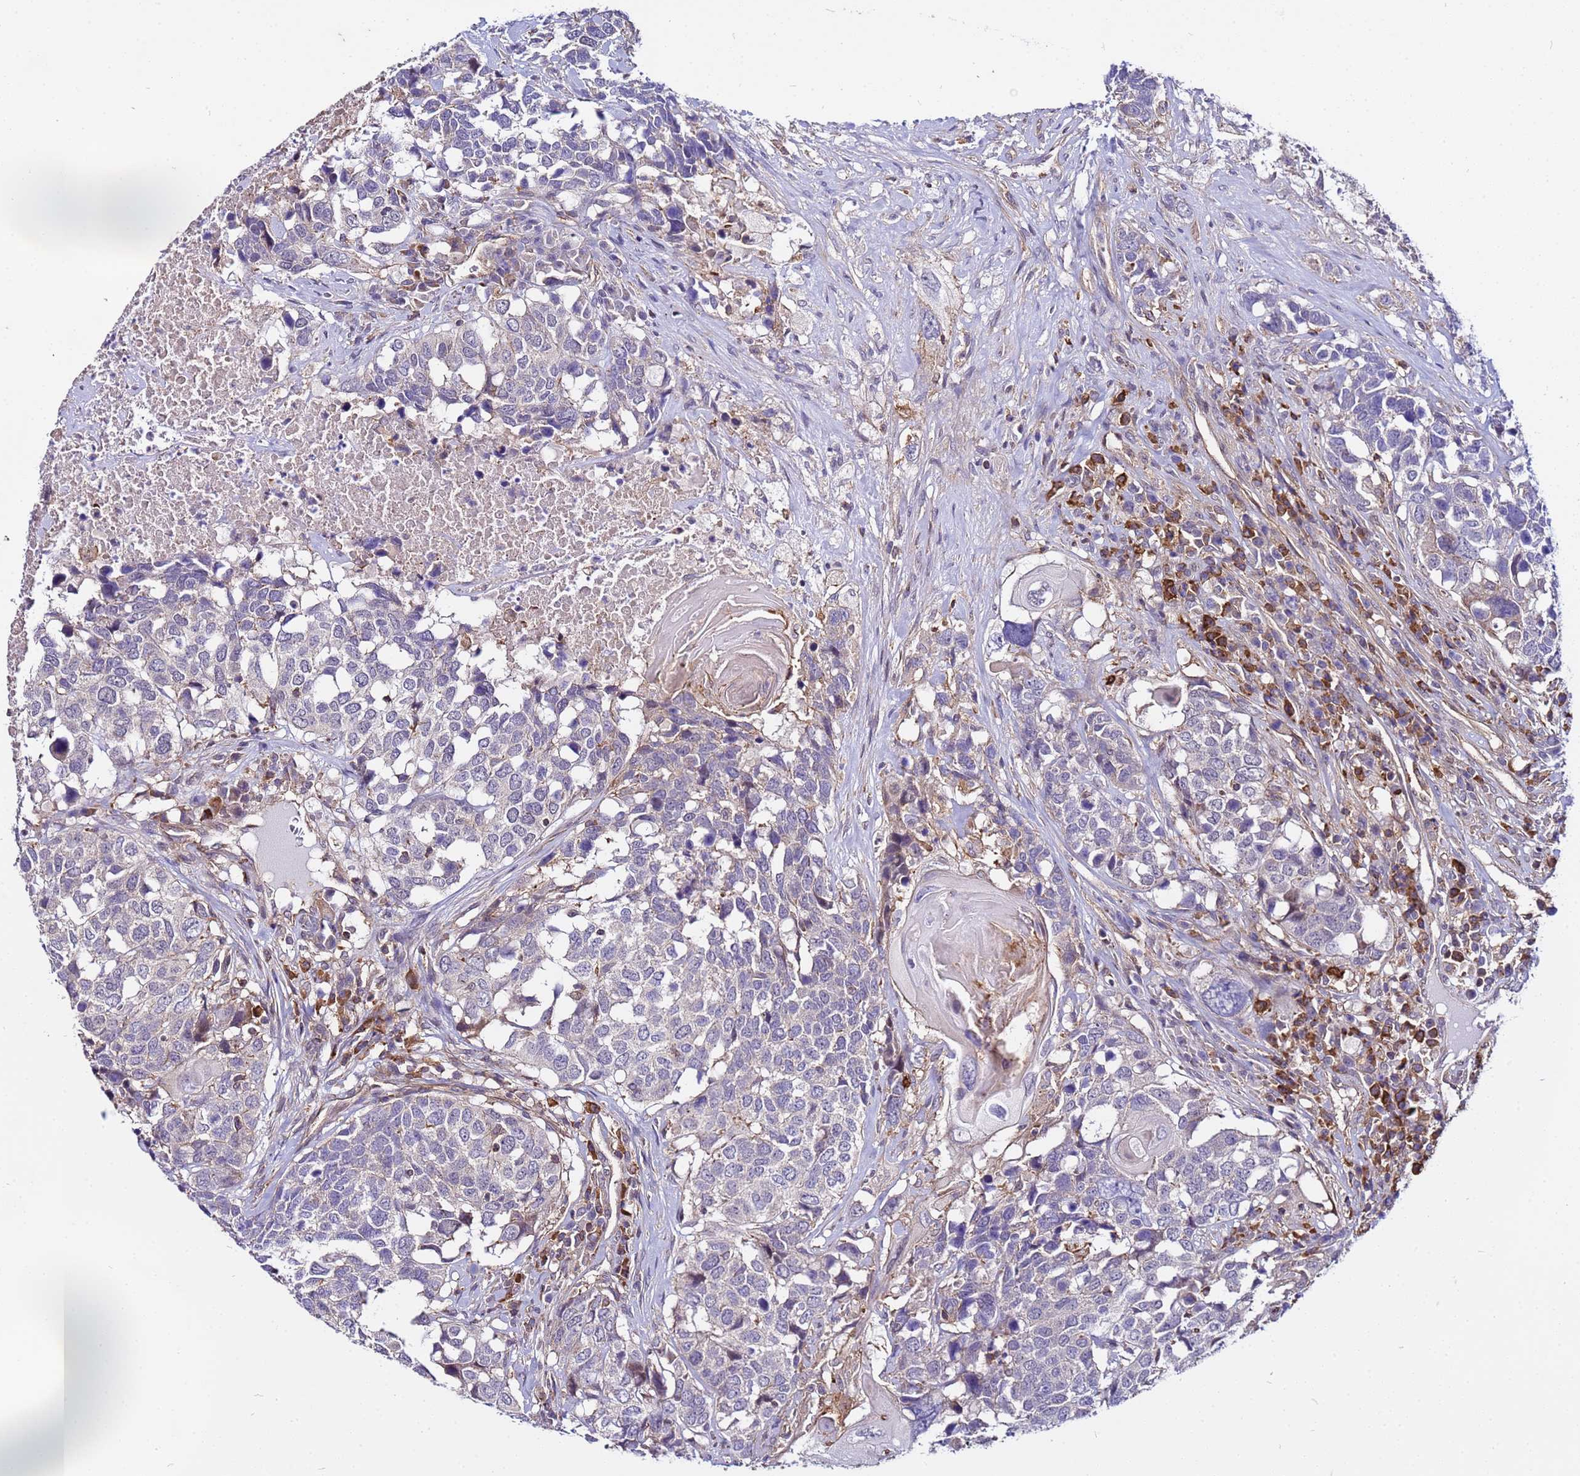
{"staining": {"intensity": "negative", "quantity": "none", "location": "none"}, "tissue": "head and neck cancer", "cell_type": "Tumor cells", "image_type": "cancer", "snomed": [{"axis": "morphology", "description": "Squamous cell carcinoma, NOS"}, {"axis": "topography", "description": "Head-Neck"}], "caption": "Human head and neck cancer stained for a protein using immunohistochemistry (IHC) demonstrates no expression in tumor cells.", "gene": "STK38", "patient": {"sex": "male", "age": 66}}